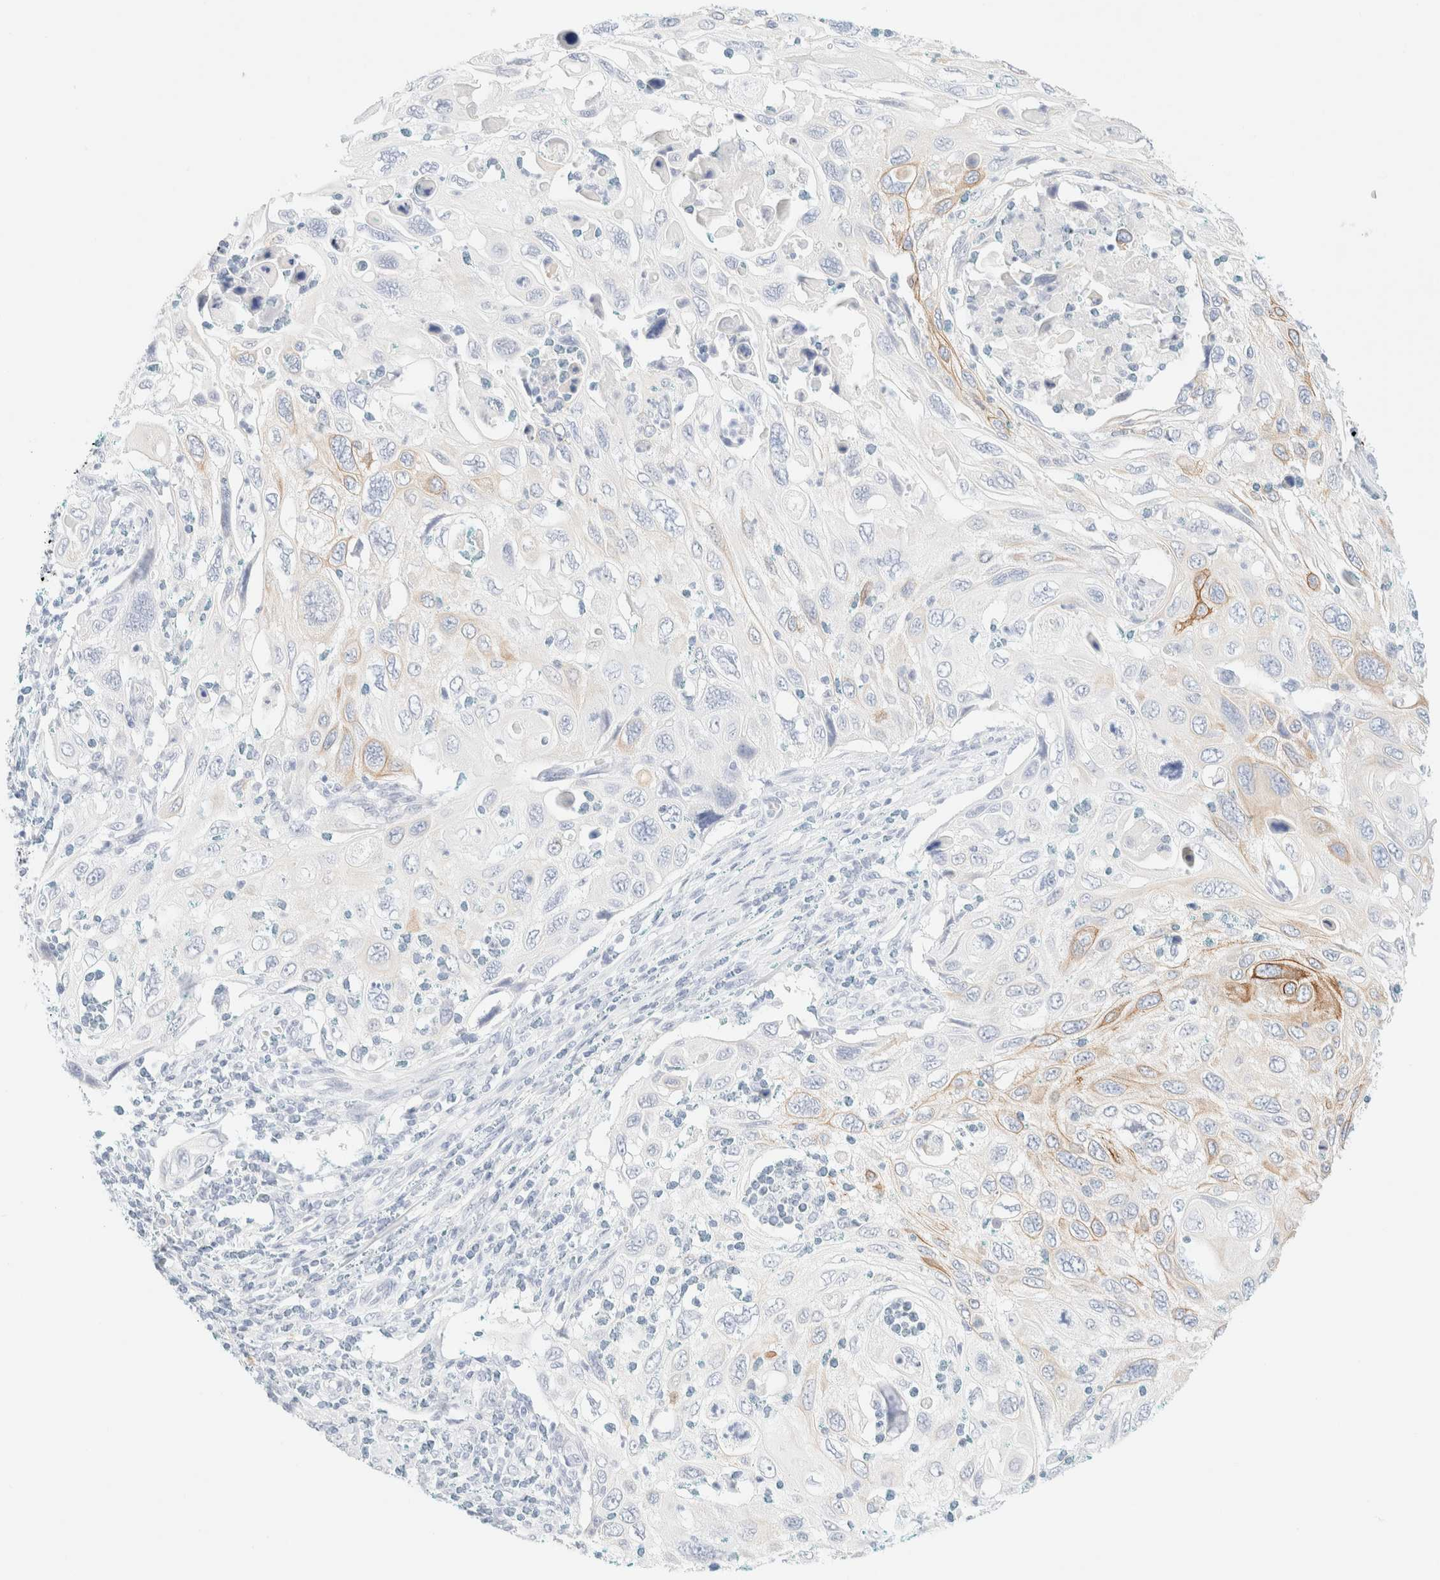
{"staining": {"intensity": "moderate", "quantity": "<25%", "location": "cytoplasmic/membranous"}, "tissue": "cervical cancer", "cell_type": "Tumor cells", "image_type": "cancer", "snomed": [{"axis": "morphology", "description": "Squamous cell carcinoma, NOS"}, {"axis": "topography", "description": "Cervix"}], "caption": "Moderate cytoplasmic/membranous staining for a protein is identified in about <25% of tumor cells of cervical squamous cell carcinoma using immunohistochemistry.", "gene": "KRT15", "patient": {"sex": "female", "age": 70}}